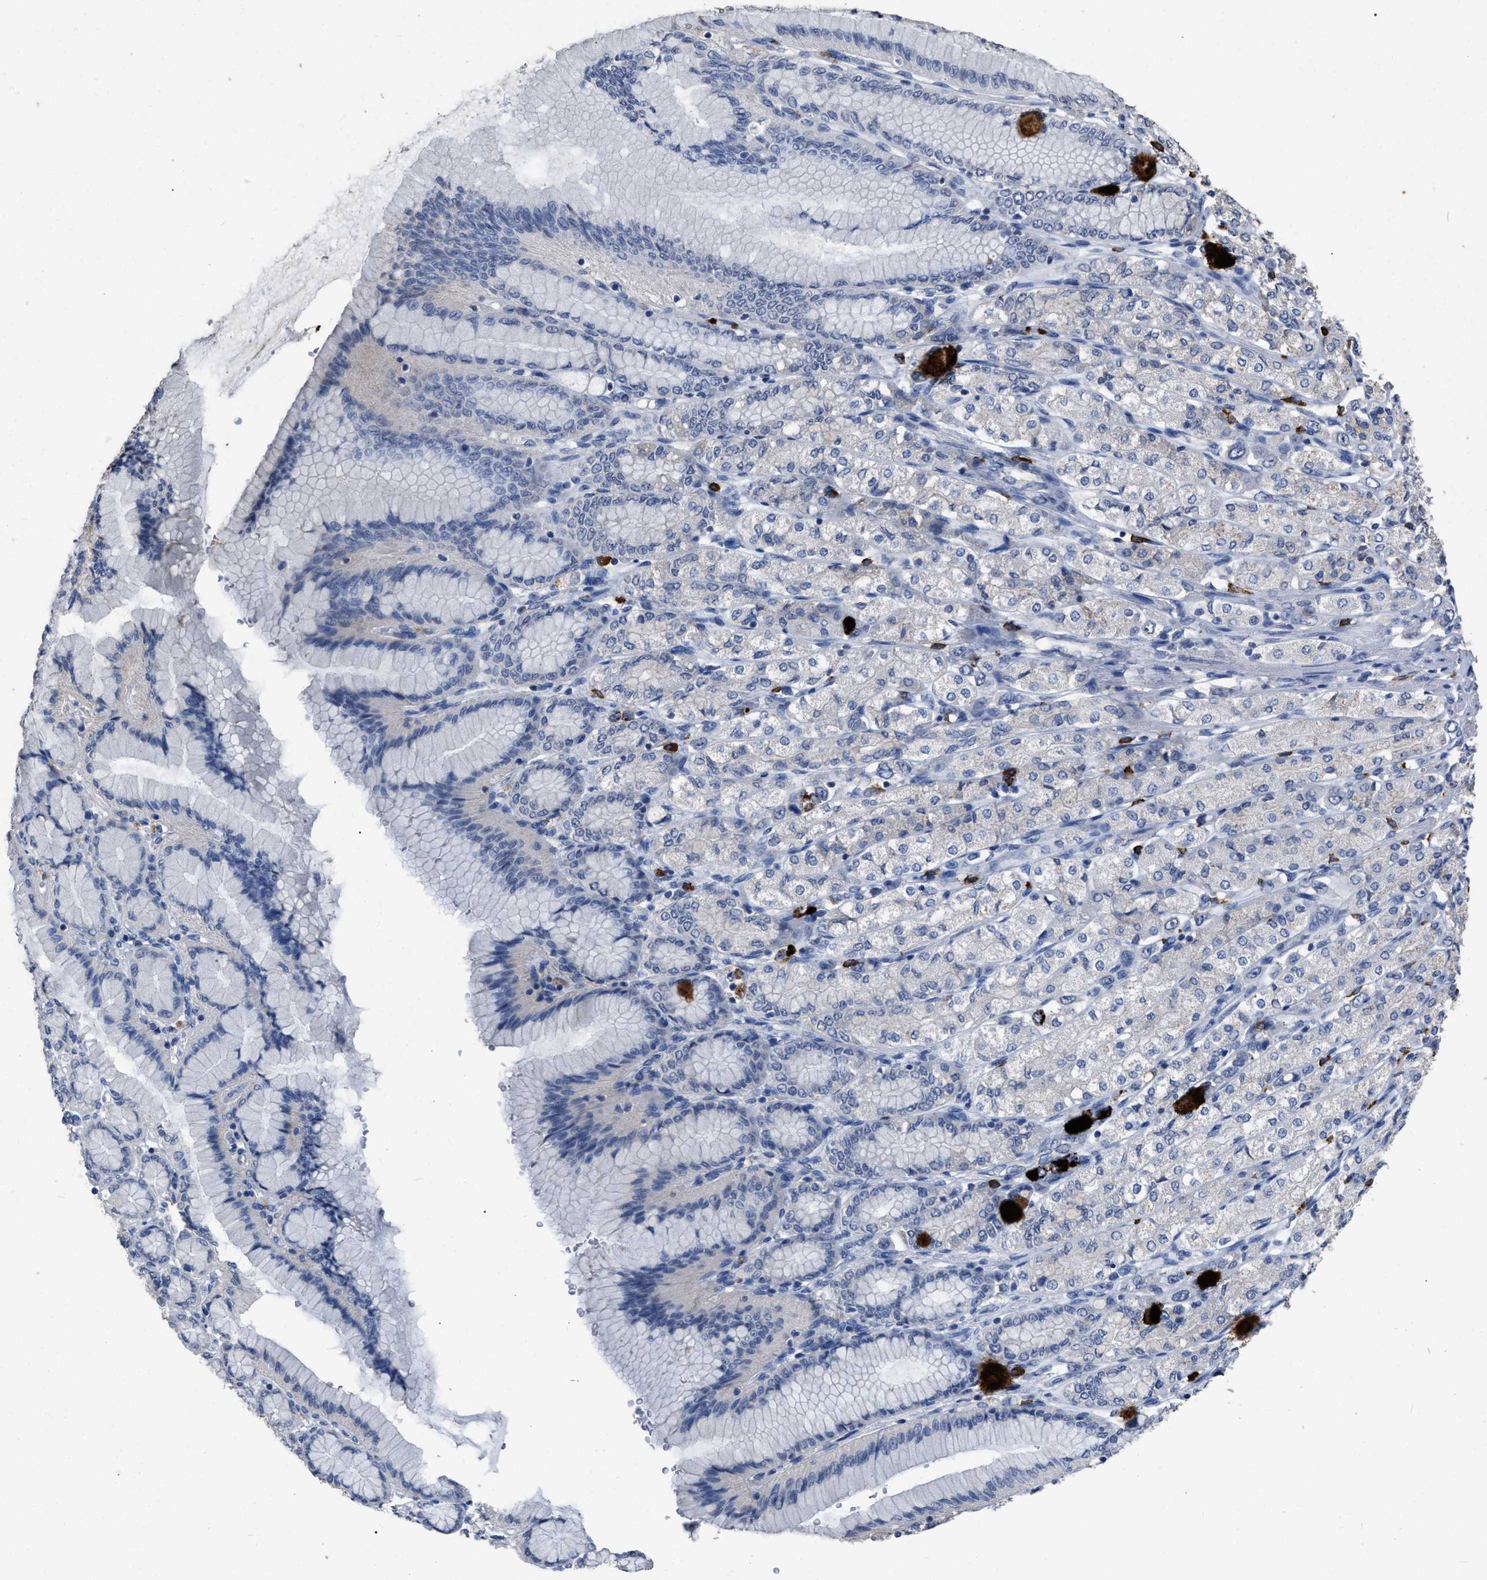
{"staining": {"intensity": "strong", "quantity": "<25%", "location": "cytoplasmic/membranous"}, "tissue": "stomach cancer", "cell_type": "Tumor cells", "image_type": "cancer", "snomed": [{"axis": "morphology", "description": "Adenocarcinoma, NOS"}, {"axis": "topography", "description": "Stomach"}], "caption": "Strong cytoplasmic/membranous staining for a protein is appreciated in approximately <25% of tumor cells of stomach cancer using immunohistochemistry (IHC).", "gene": "HABP2", "patient": {"sex": "female", "age": 65}}